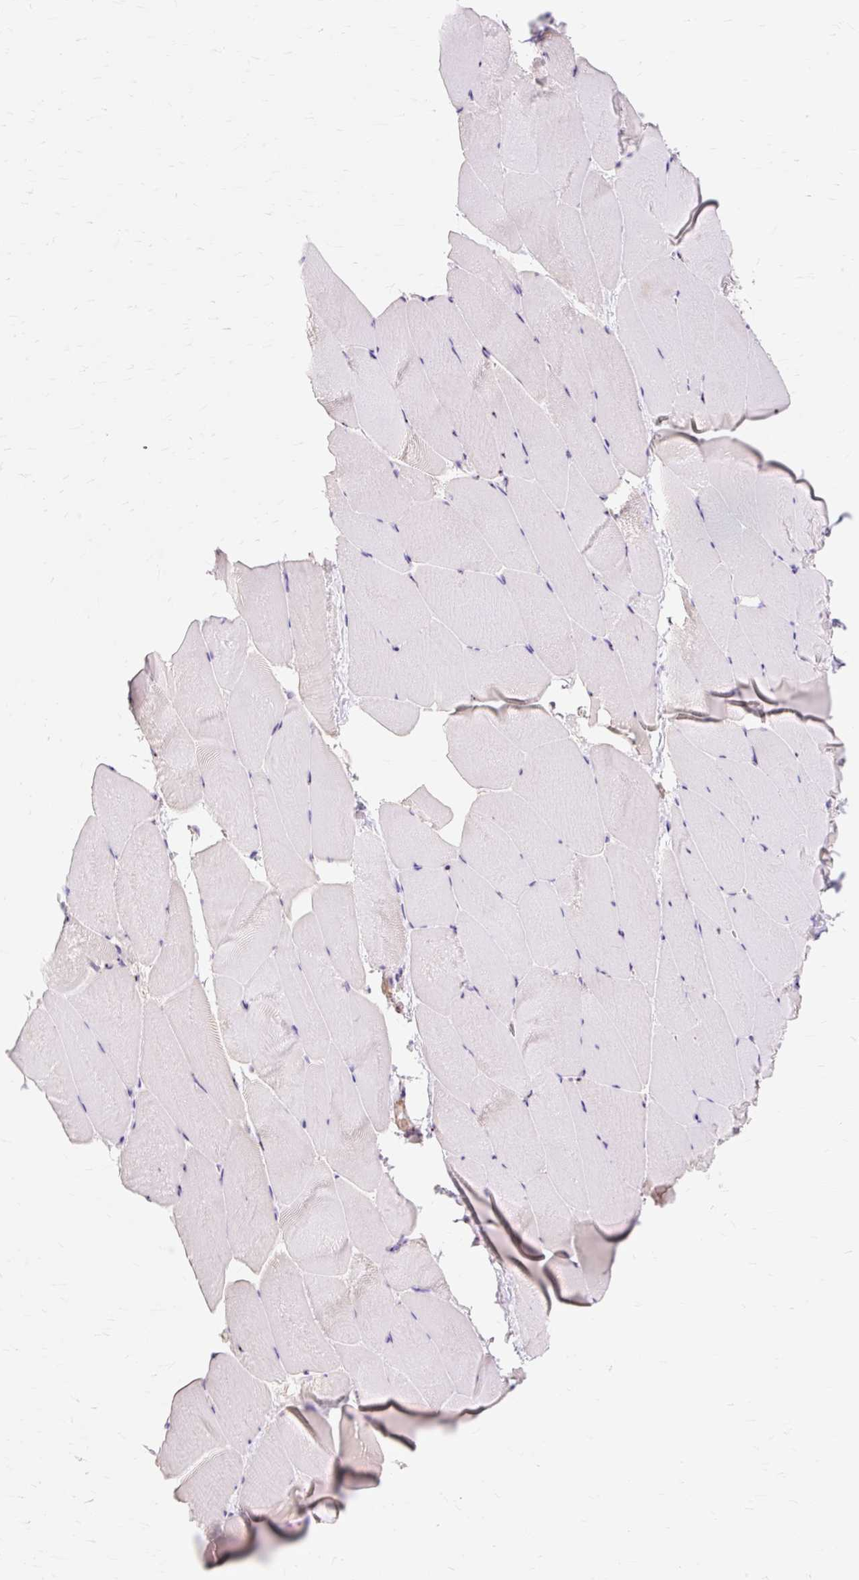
{"staining": {"intensity": "negative", "quantity": "none", "location": "none"}, "tissue": "skeletal muscle", "cell_type": "Myocytes", "image_type": "normal", "snomed": [{"axis": "morphology", "description": "Normal tissue, NOS"}, {"axis": "topography", "description": "Skeletal muscle"}], "caption": "Immunohistochemical staining of unremarkable human skeletal muscle displays no significant expression in myocytes. Nuclei are stained in blue.", "gene": "OBP2A", "patient": {"sex": "female", "age": 64}}